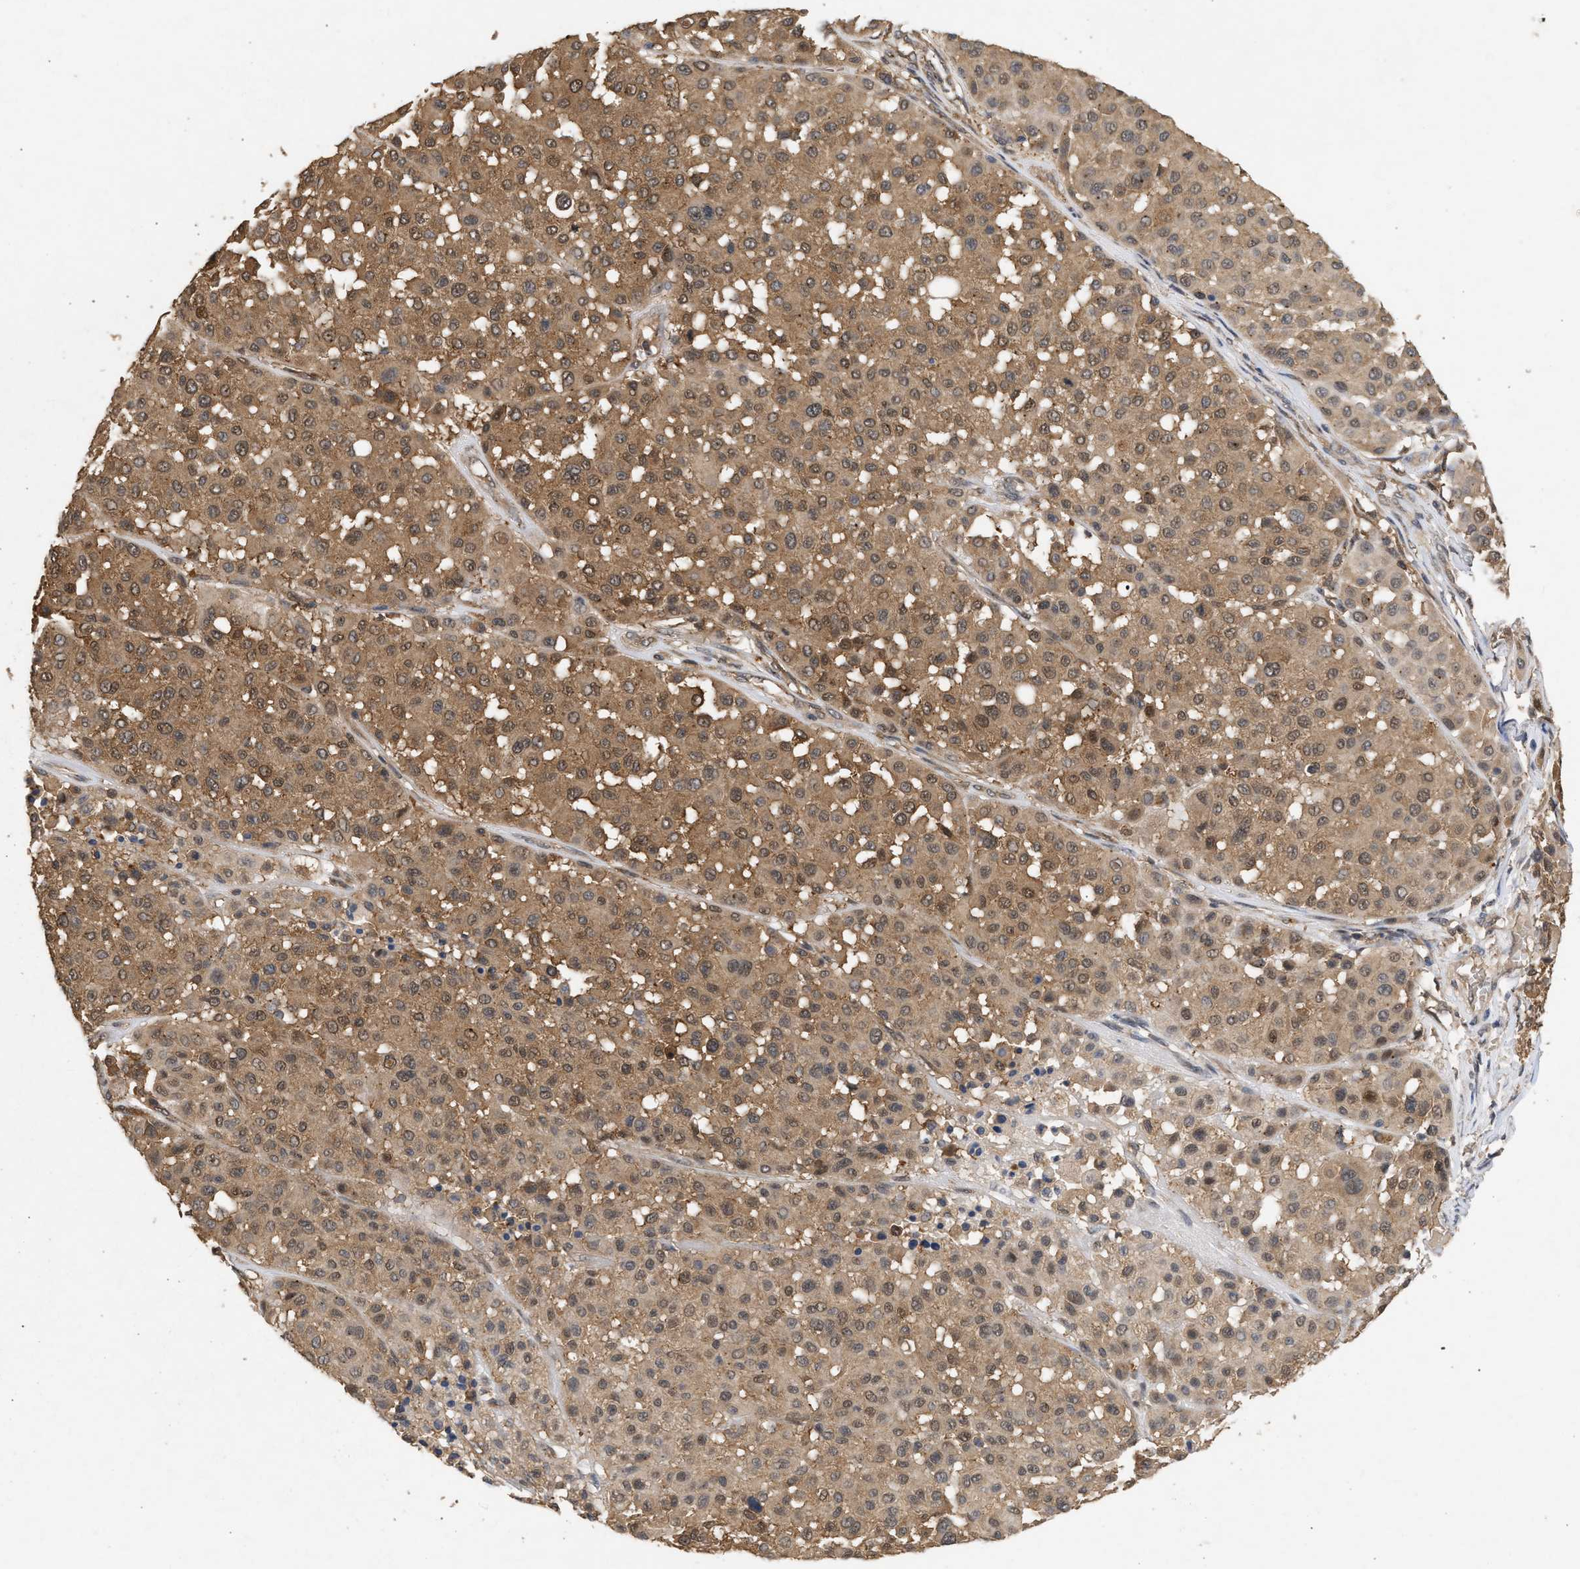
{"staining": {"intensity": "moderate", "quantity": ">75%", "location": "cytoplasmic/membranous,nuclear"}, "tissue": "melanoma", "cell_type": "Tumor cells", "image_type": "cancer", "snomed": [{"axis": "morphology", "description": "Malignant melanoma, Metastatic site"}, {"axis": "topography", "description": "Soft tissue"}], "caption": "Human malignant melanoma (metastatic site) stained for a protein (brown) reveals moderate cytoplasmic/membranous and nuclear positive staining in approximately >75% of tumor cells.", "gene": "FITM1", "patient": {"sex": "male", "age": 41}}